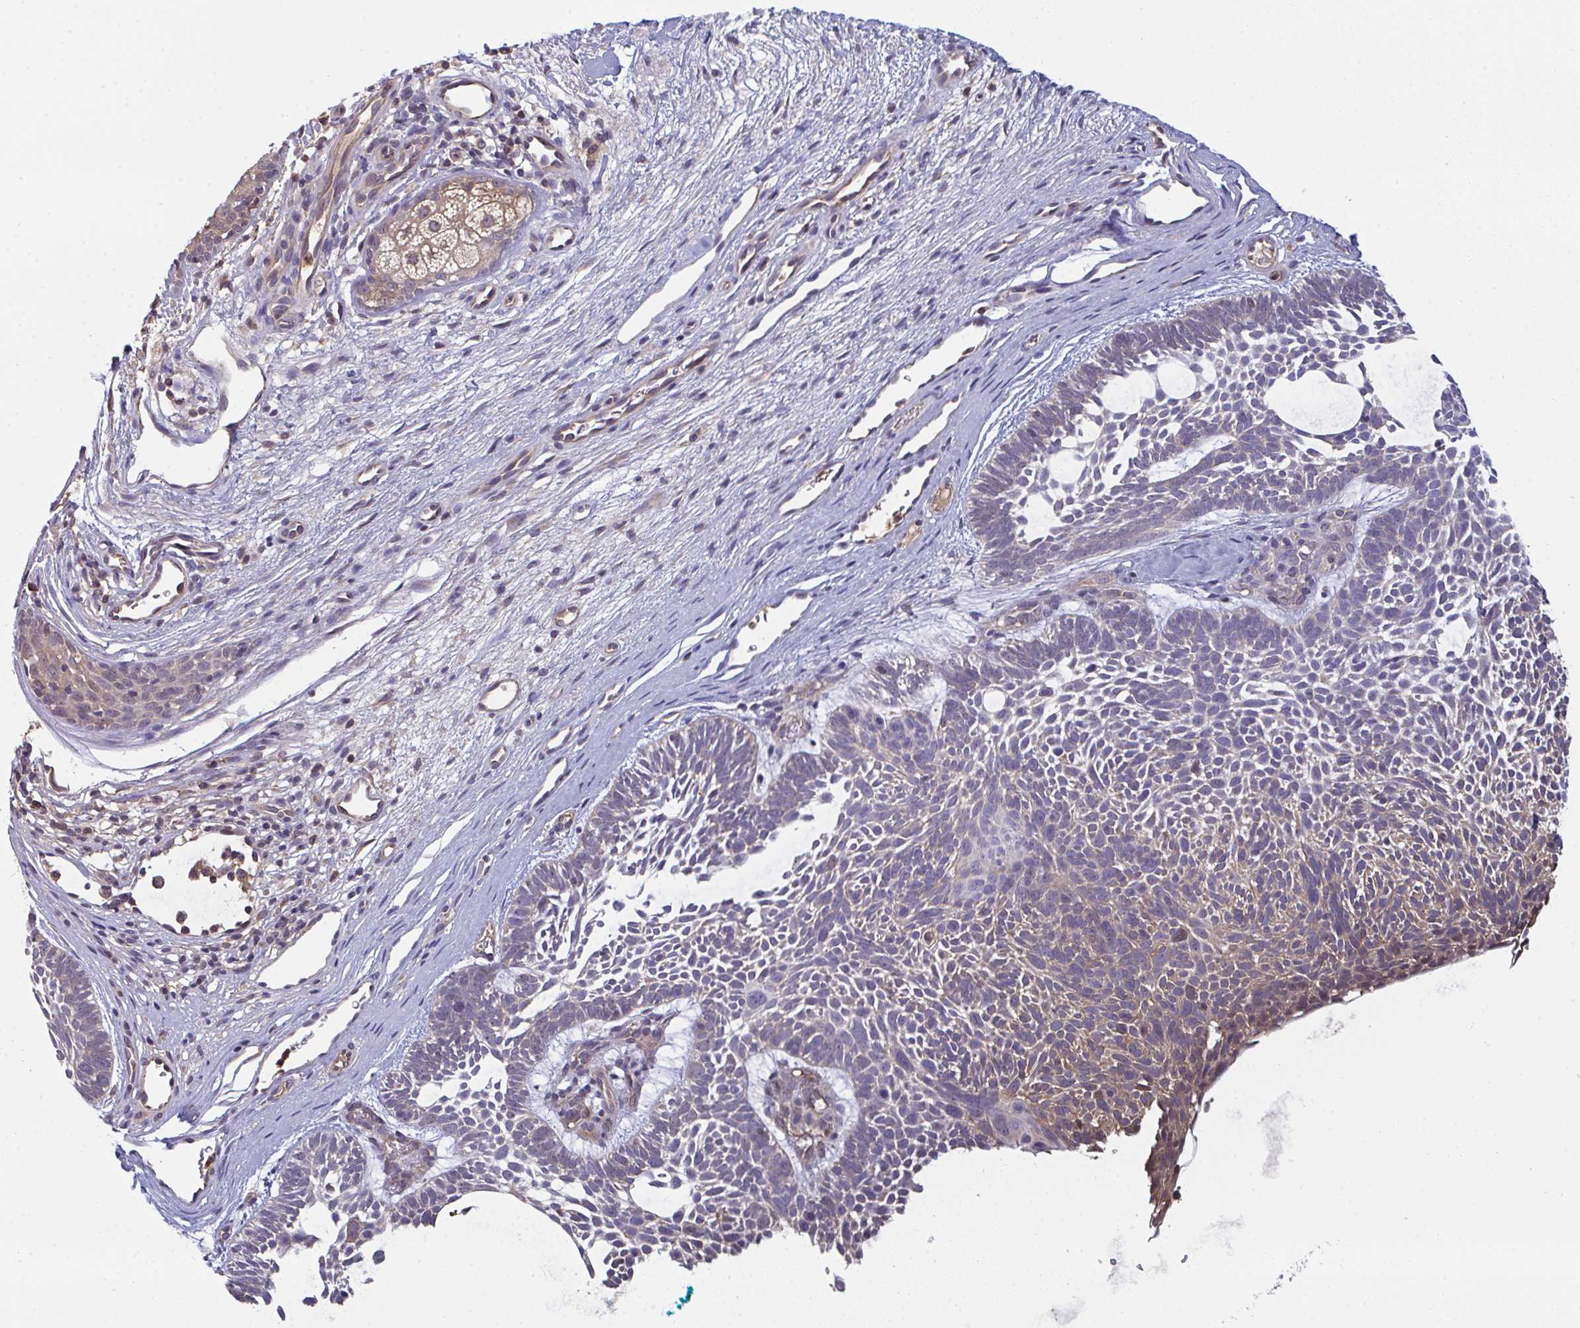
{"staining": {"intensity": "weak", "quantity": "25%-75%", "location": "cytoplasmic/membranous"}, "tissue": "skin cancer", "cell_type": "Tumor cells", "image_type": "cancer", "snomed": [{"axis": "morphology", "description": "Basal cell carcinoma"}, {"axis": "topography", "description": "Skin"}, {"axis": "topography", "description": "Skin of face"}], "caption": "Immunohistochemical staining of human skin cancer reveals weak cytoplasmic/membranous protein positivity in approximately 25%-75% of tumor cells.", "gene": "TTC9C", "patient": {"sex": "male", "age": 83}}